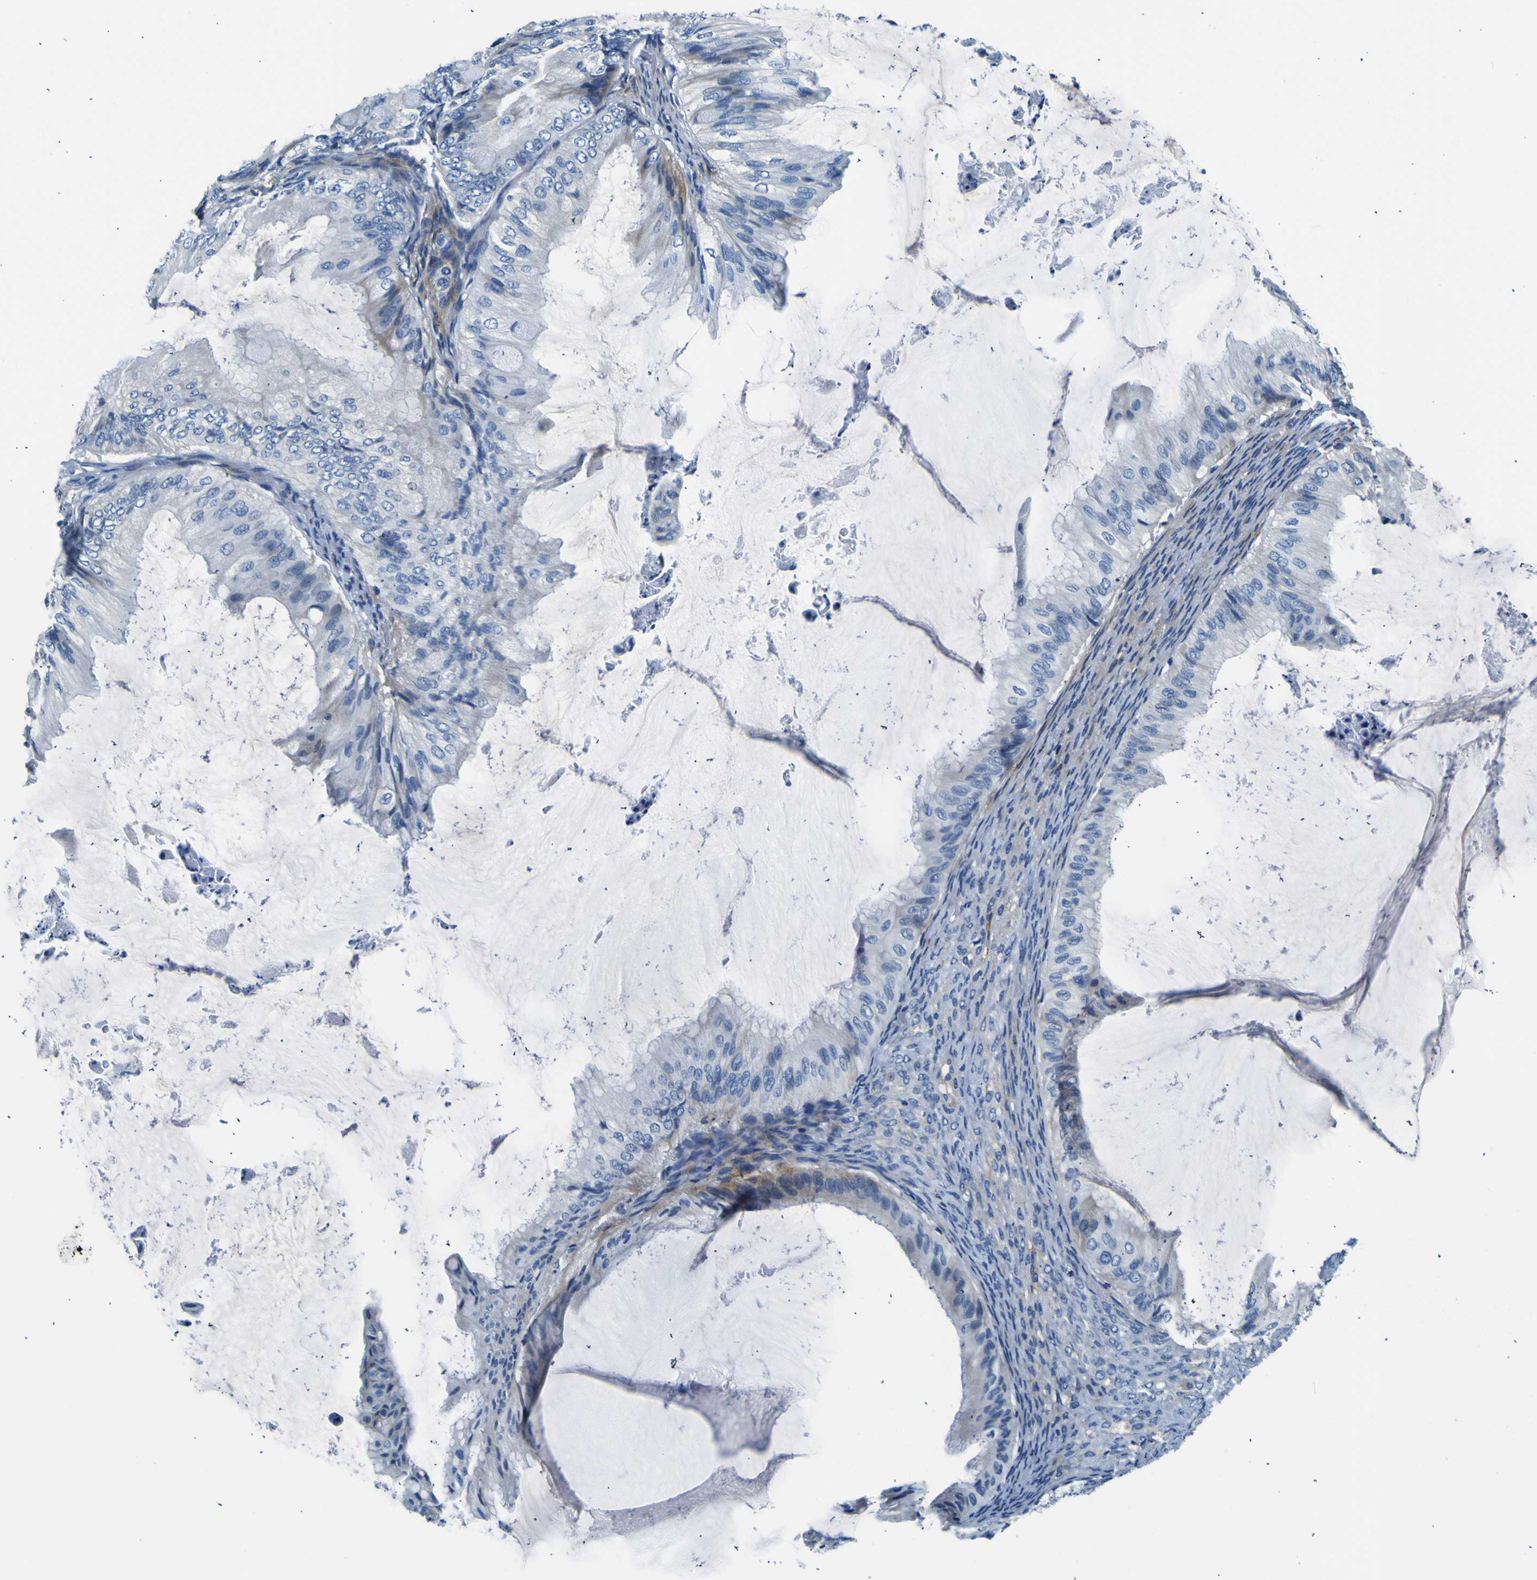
{"staining": {"intensity": "negative", "quantity": "none", "location": "none"}, "tissue": "ovarian cancer", "cell_type": "Tumor cells", "image_type": "cancer", "snomed": [{"axis": "morphology", "description": "Cystadenocarcinoma, mucinous, NOS"}, {"axis": "topography", "description": "Ovary"}], "caption": "High magnification brightfield microscopy of ovarian mucinous cystadenocarcinoma stained with DAB (3,3'-diaminobenzidine) (brown) and counterstained with hematoxylin (blue): tumor cells show no significant positivity.", "gene": "ADGRA2", "patient": {"sex": "female", "age": 61}}